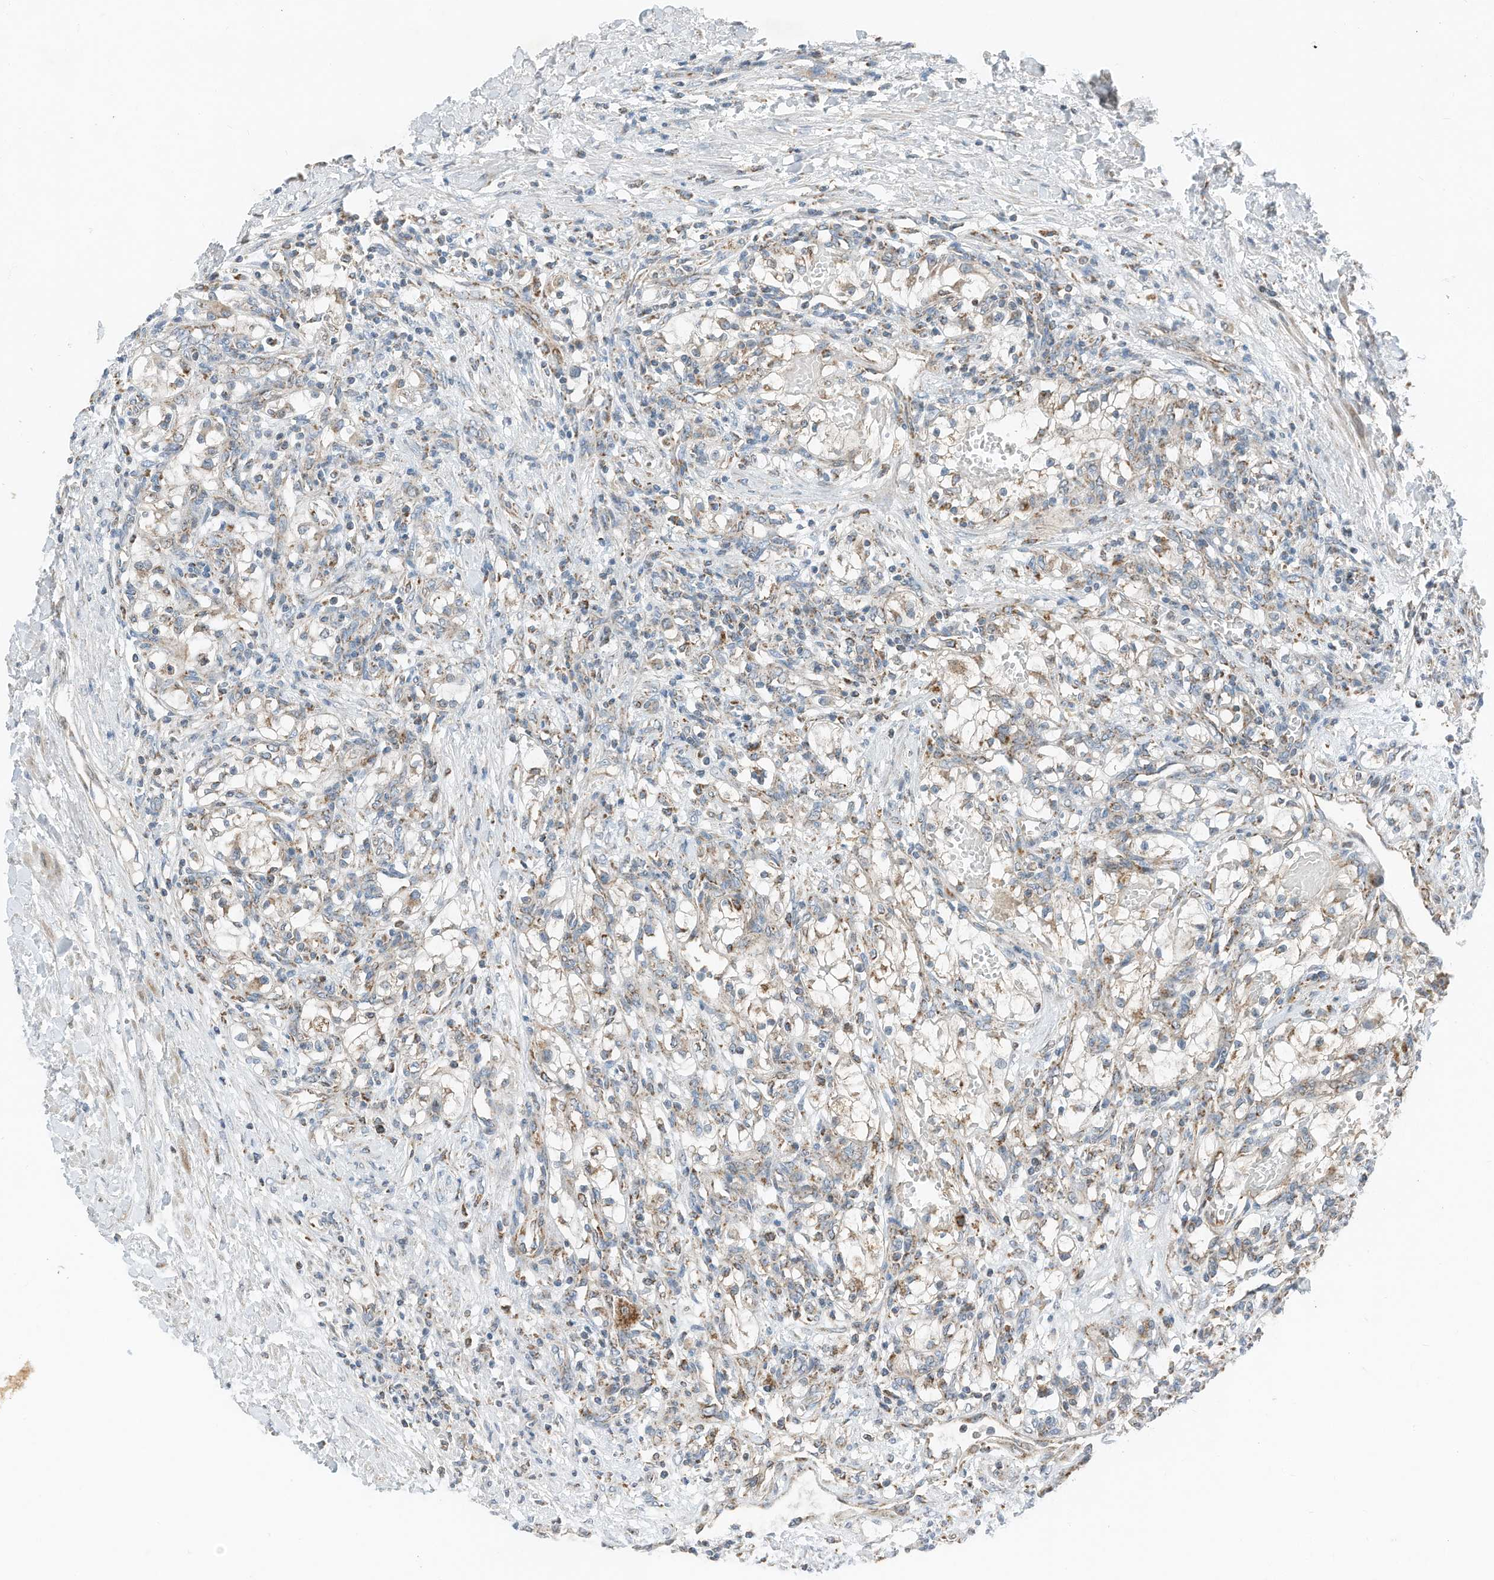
{"staining": {"intensity": "moderate", "quantity": "<25%", "location": "cytoplasmic/membranous"}, "tissue": "renal cancer", "cell_type": "Tumor cells", "image_type": "cancer", "snomed": [{"axis": "morphology", "description": "Normal tissue, NOS"}, {"axis": "morphology", "description": "Adenocarcinoma, NOS"}, {"axis": "topography", "description": "Kidney"}], "caption": "Immunohistochemical staining of human renal cancer (adenocarcinoma) demonstrates low levels of moderate cytoplasmic/membranous staining in about <25% of tumor cells.", "gene": "RMND1", "patient": {"sex": "male", "age": 68}}